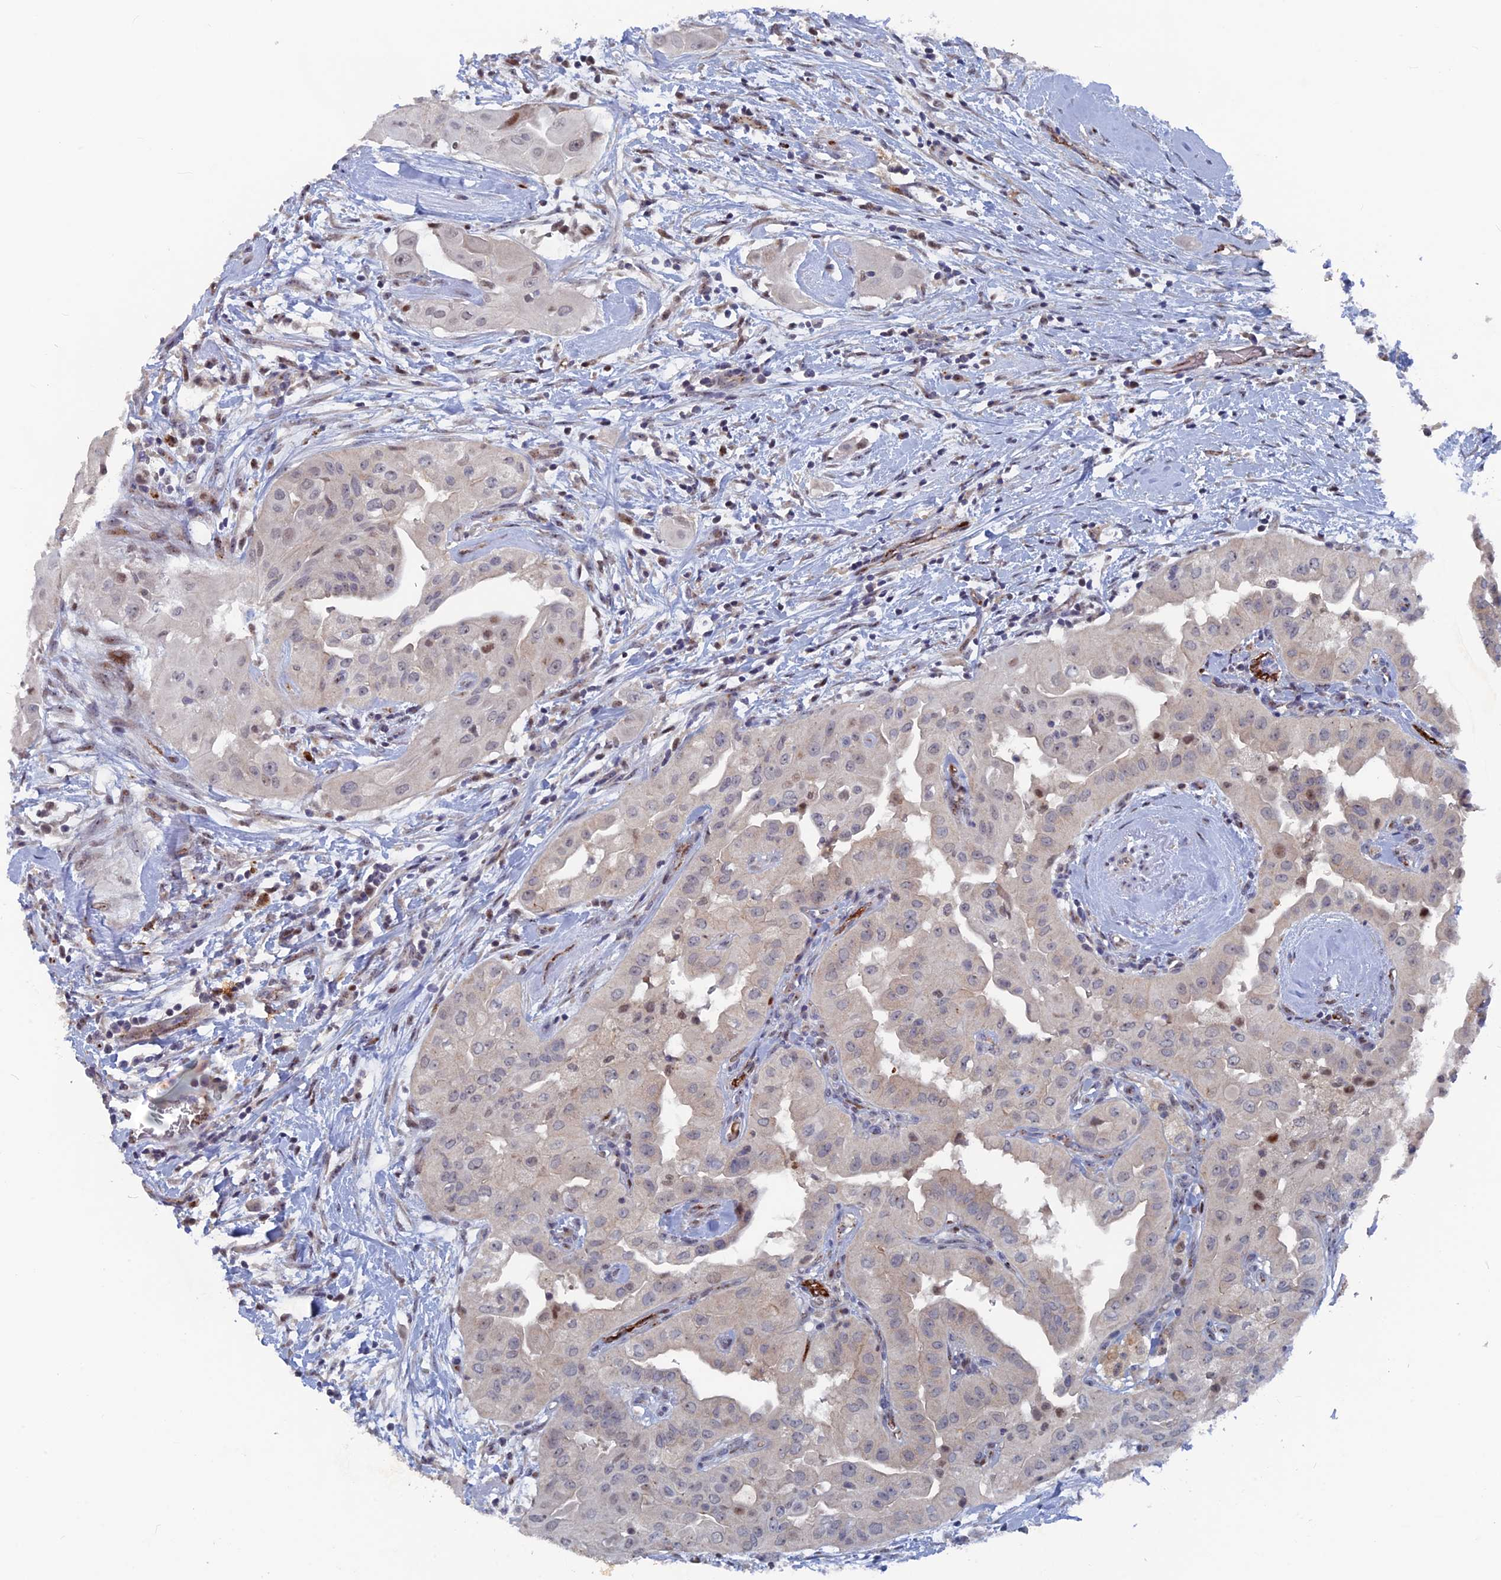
{"staining": {"intensity": "moderate", "quantity": "<25%", "location": "nuclear"}, "tissue": "thyroid cancer", "cell_type": "Tumor cells", "image_type": "cancer", "snomed": [{"axis": "morphology", "description": "Papillary adenocarcinoma, NOS"}, {"axis": "topography", "description": "Thyroid gland"}], "caption": "A brown stain shows moderate nuclear expression of a protein in thyroid cancer (papillary adenocarcinoma) tumor cells. (Stains: DAB (3,3'-diaminobenzidine) in brown, nuclei in blue, Microscopy: brightfield microscopy at high magnification).", "gene": "SH3D21", "patient": {"sex": "female", "age": 59}}